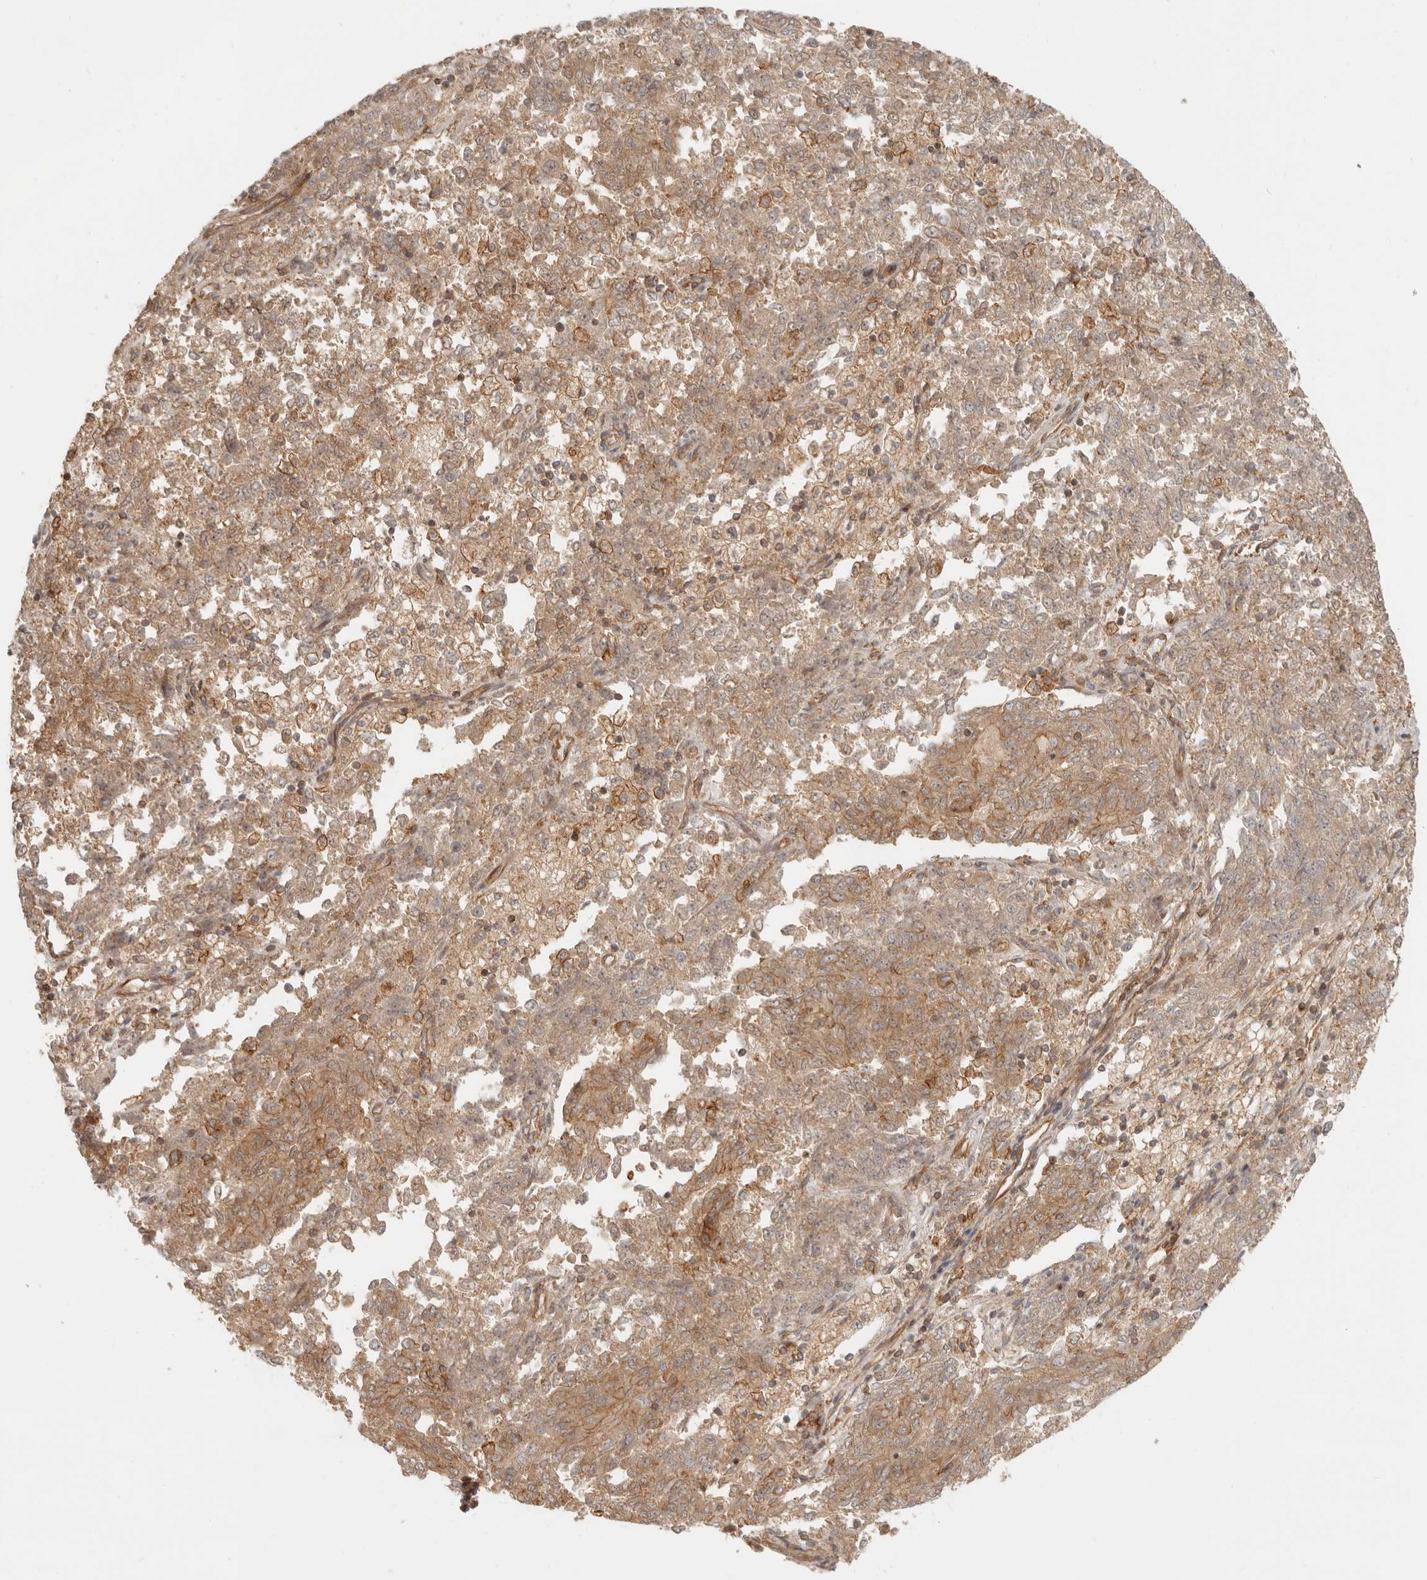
{"staining": {"intensity": "moderate", "quantity": ">75%", "location": "cytoplasmic/membranous"}, "tissue": "endometrial cancer", "cell_type": "Tumor cells", "image_type": "cancer", "snomed": [{"axis": "morphology", "description": "Adenocarcinoma, NOS"}, {"axis": "topography", "description": "Endometrium"}], "caption": "IHC micrograph of neoplastic tissue: endometrial cancer stained using IHC shows medium levels of moderate protein expression localized specifically in the cytoplasmic/membranous of tumor cells, appearing as a cytoplasmic/membranous brown color.", "gene": "UFSP1", "patient": {"sex": "female", "age": 80}}